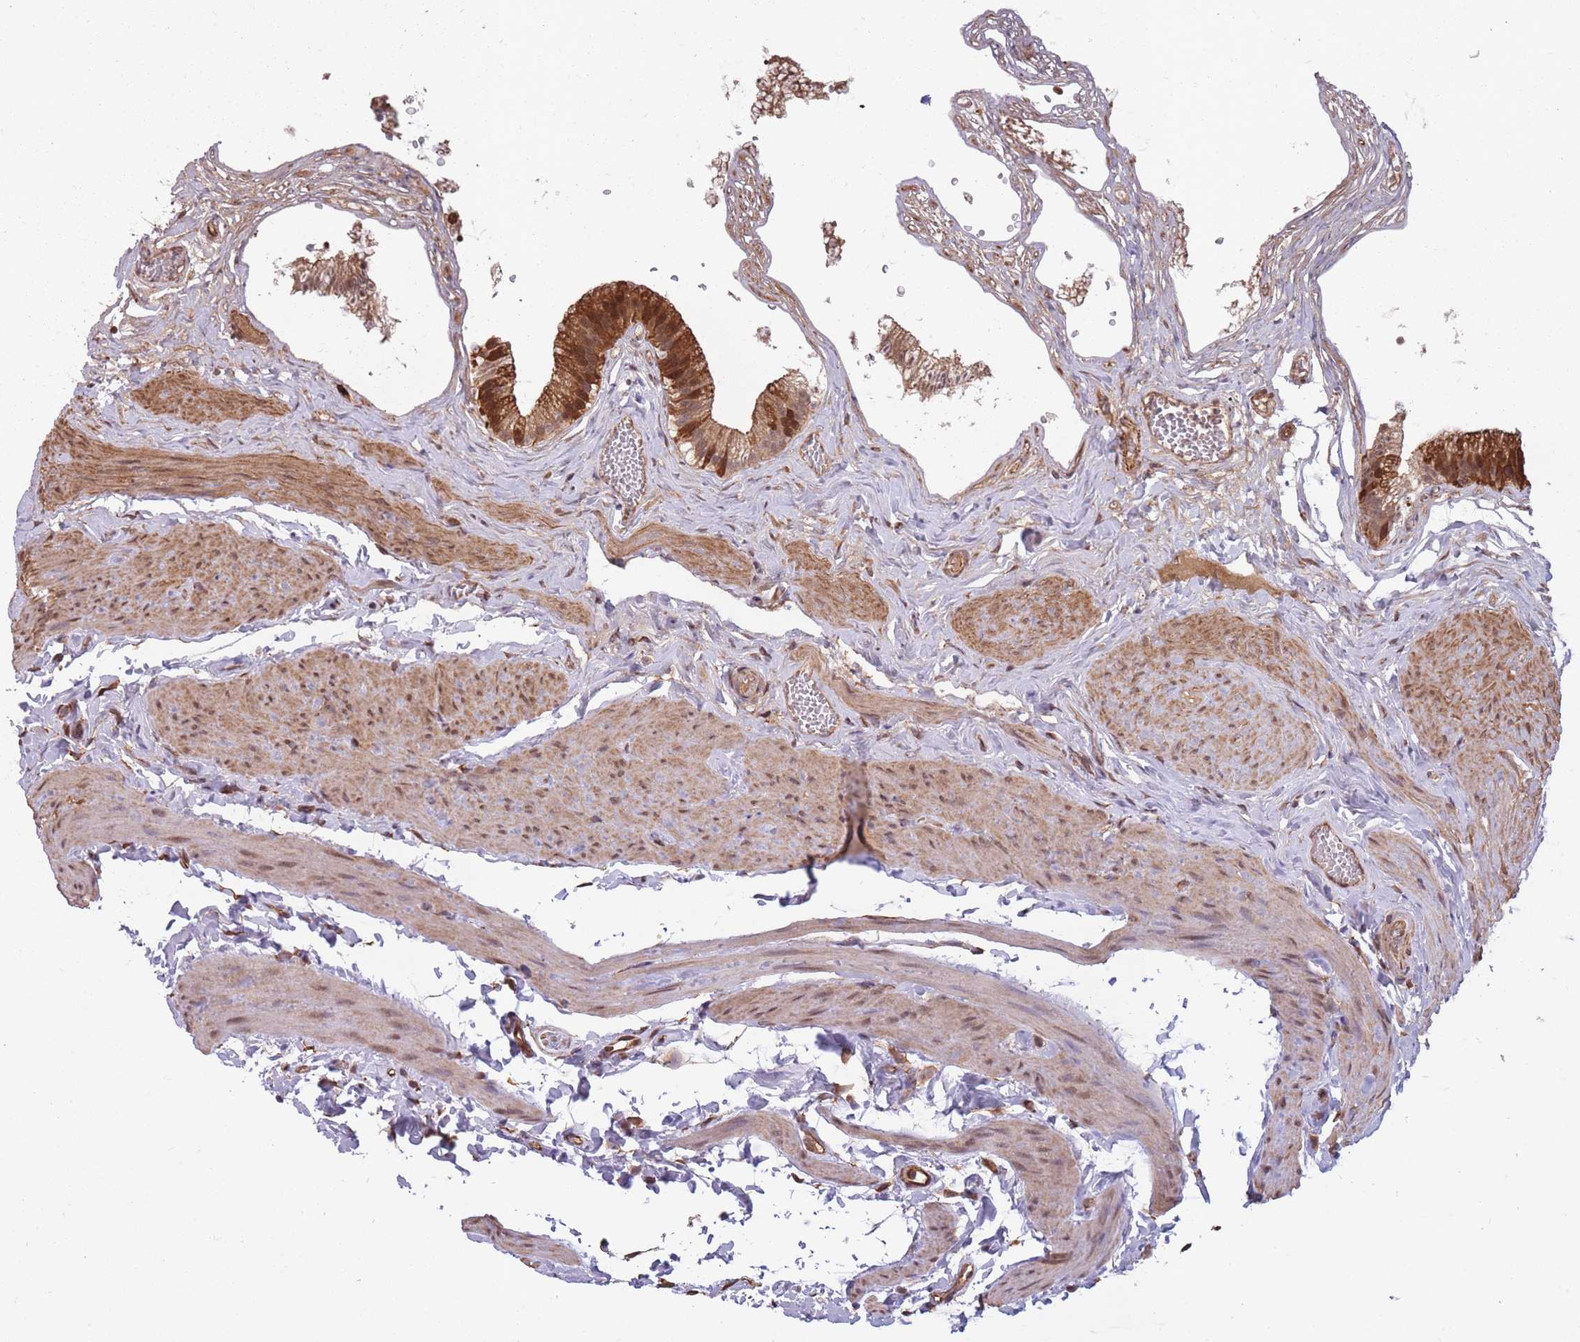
{"staining": {"intensity": "strong", "quantity": ">75%", "location": "cytoplasmic/membranous"}, "tissue": "gallbladder", "cell_type": "Glandular cells", "image_type": "normal", "snomed": [{"axis": "morphology", "description": "Normal tissue, NOS"}, {"axis": "topography", "description": "Gallbladder"}], "caption": "Glandular cells display strong cytoplasmic/membranous expression in about >75% of cells in benign gallbladder.", "gene": "ARL13B", "patient": {"sex": "female", "age": 54}}